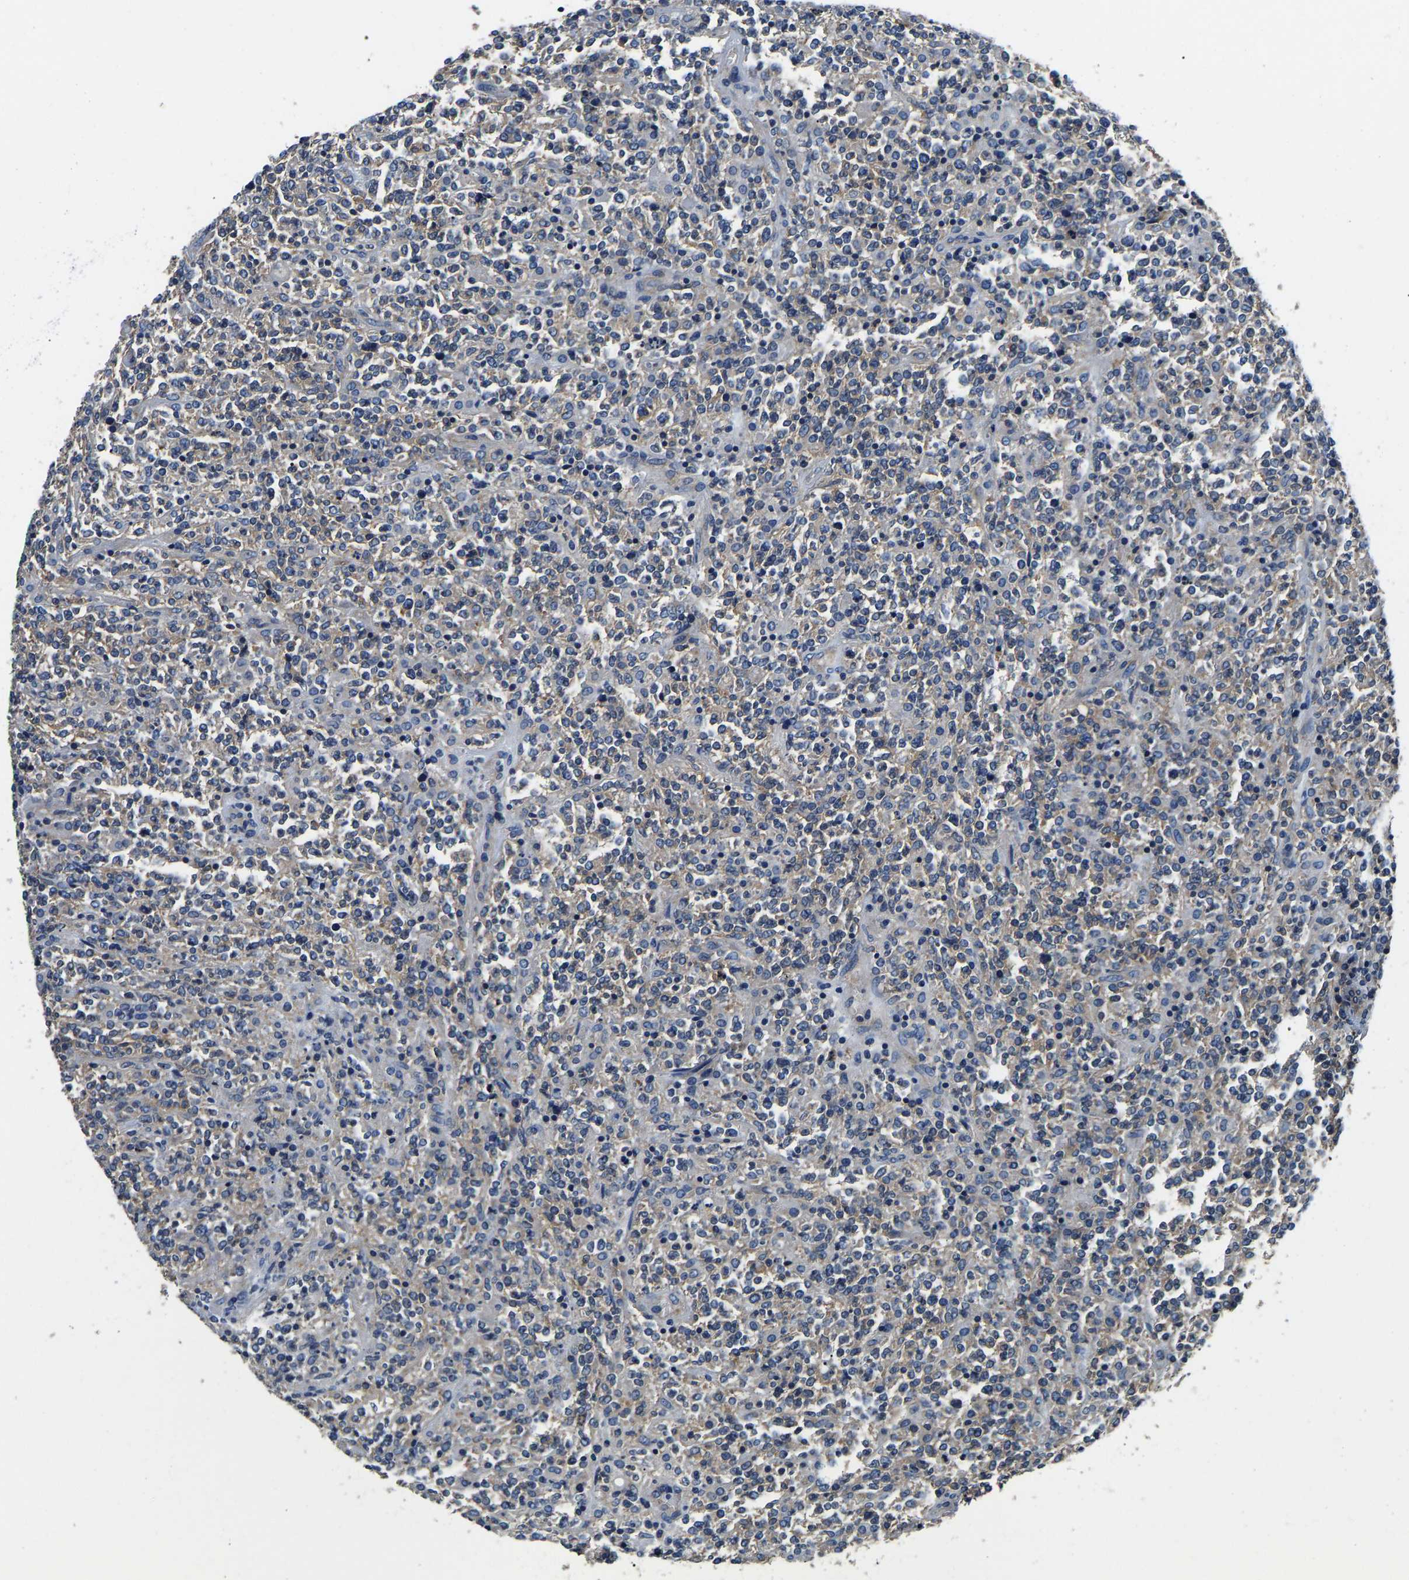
{"staining": {"intensity": "negative", "quantity": "none", "location": "none"}, "tissue": "lymphoma", "cell_type": "Tumor cells", "image_type": "cancer", "snomed": [{"axis": "morphology", "description": "Malignant lymphoma, non-Hodgkin's type, High grade"}, {"axis": "topography", "description": "Soft tissue"}], "caption": "Histopathology image shows no protein expression in tumor cells of malignant lymphoma, non-Hodgkin's type (high-grade) tissue.", "gene": "SH3GLB1", "patient": {"sex": "male", "age": 18}}